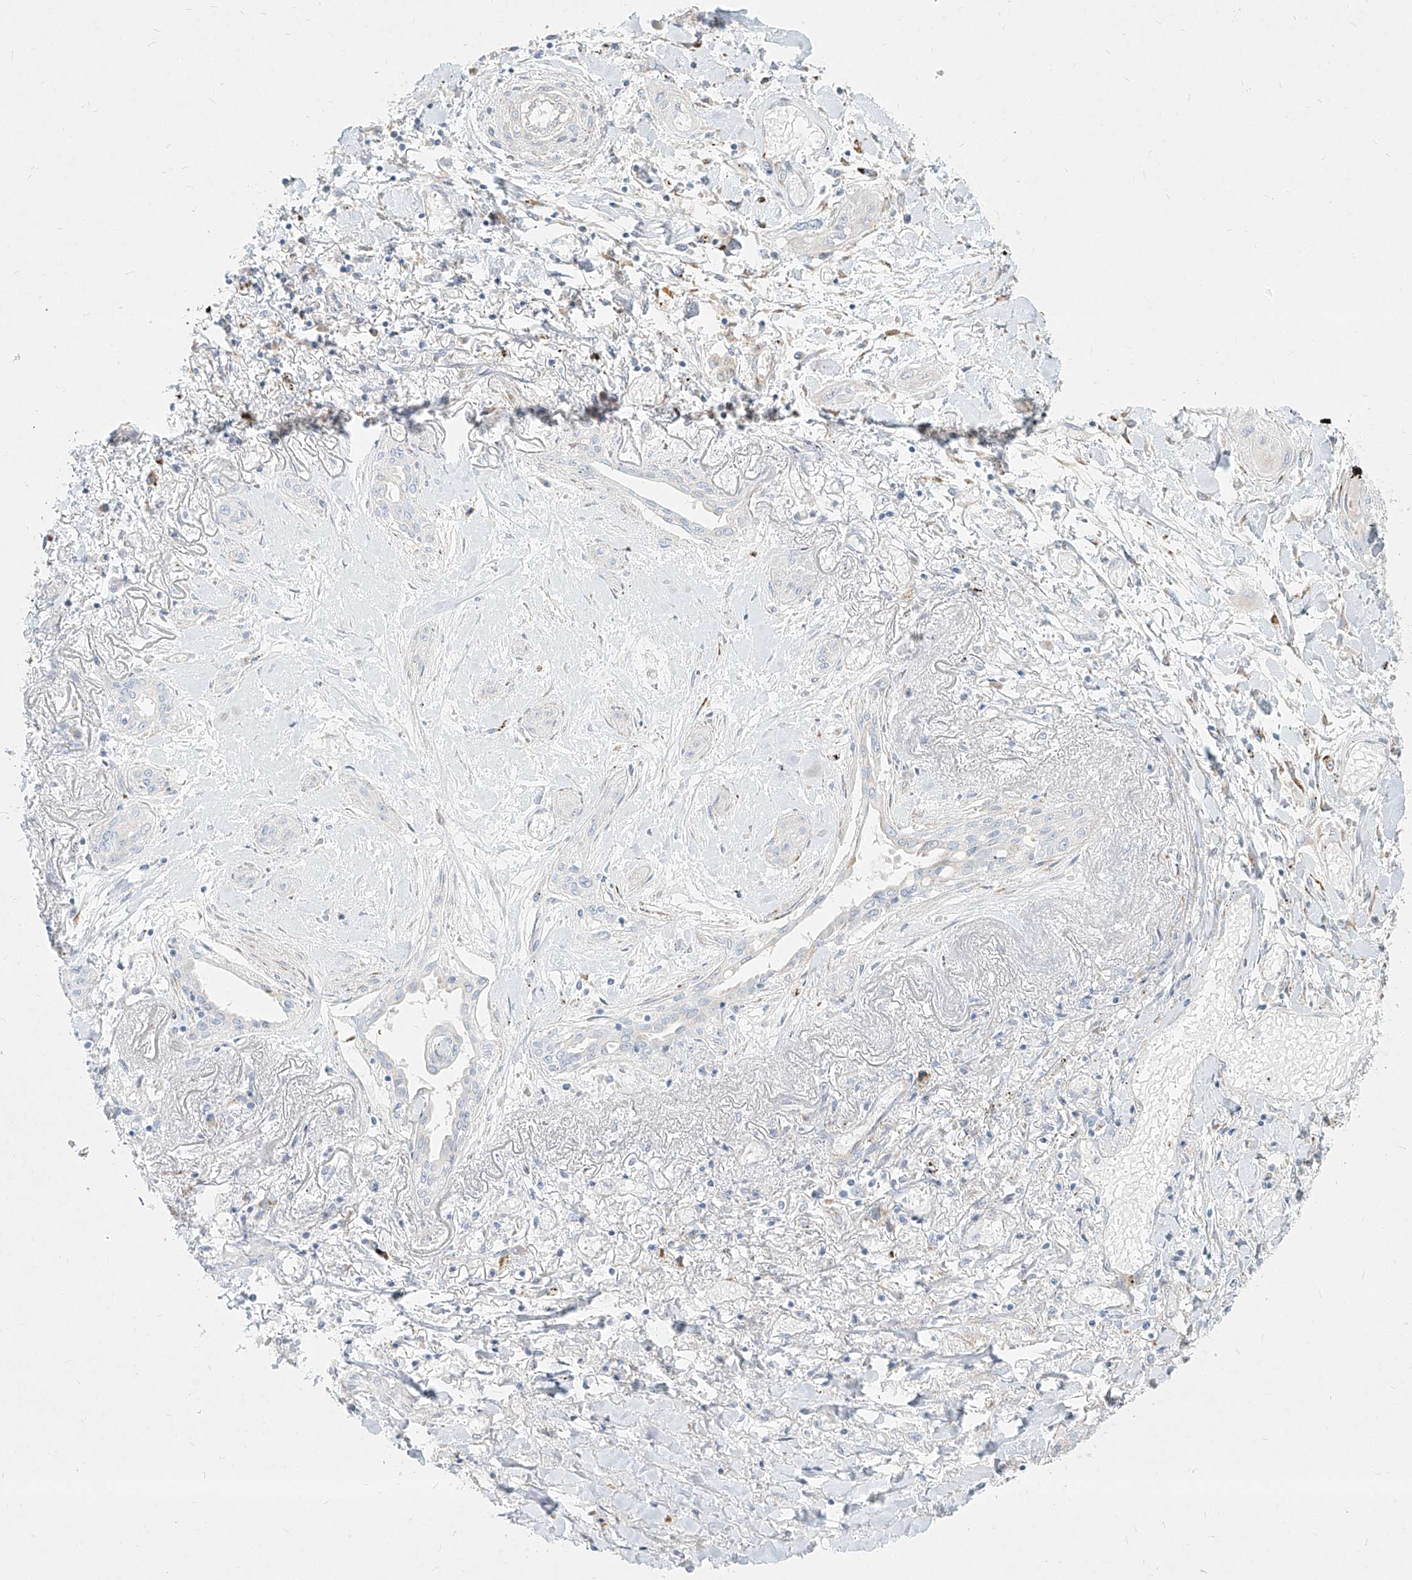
{"staining": {"intensity": "negative", "quantity": "none", "location": "none"}, "tissue": "lung cancer", "cell_type": "Tumor cells", "image_type": "cancer", "snomed": [{"axis": "morphology", "description": "Squamous cell carcinoma, NOS"}, {"axis": "topography", "description": "Lung"}], "caption": "Lung squamous cell carcinoma was stained to show a protein in brown. There is no significant positivity in tumor cells.", "gene": "MTX2", "patient": {"sex": "female", "age": 47}}